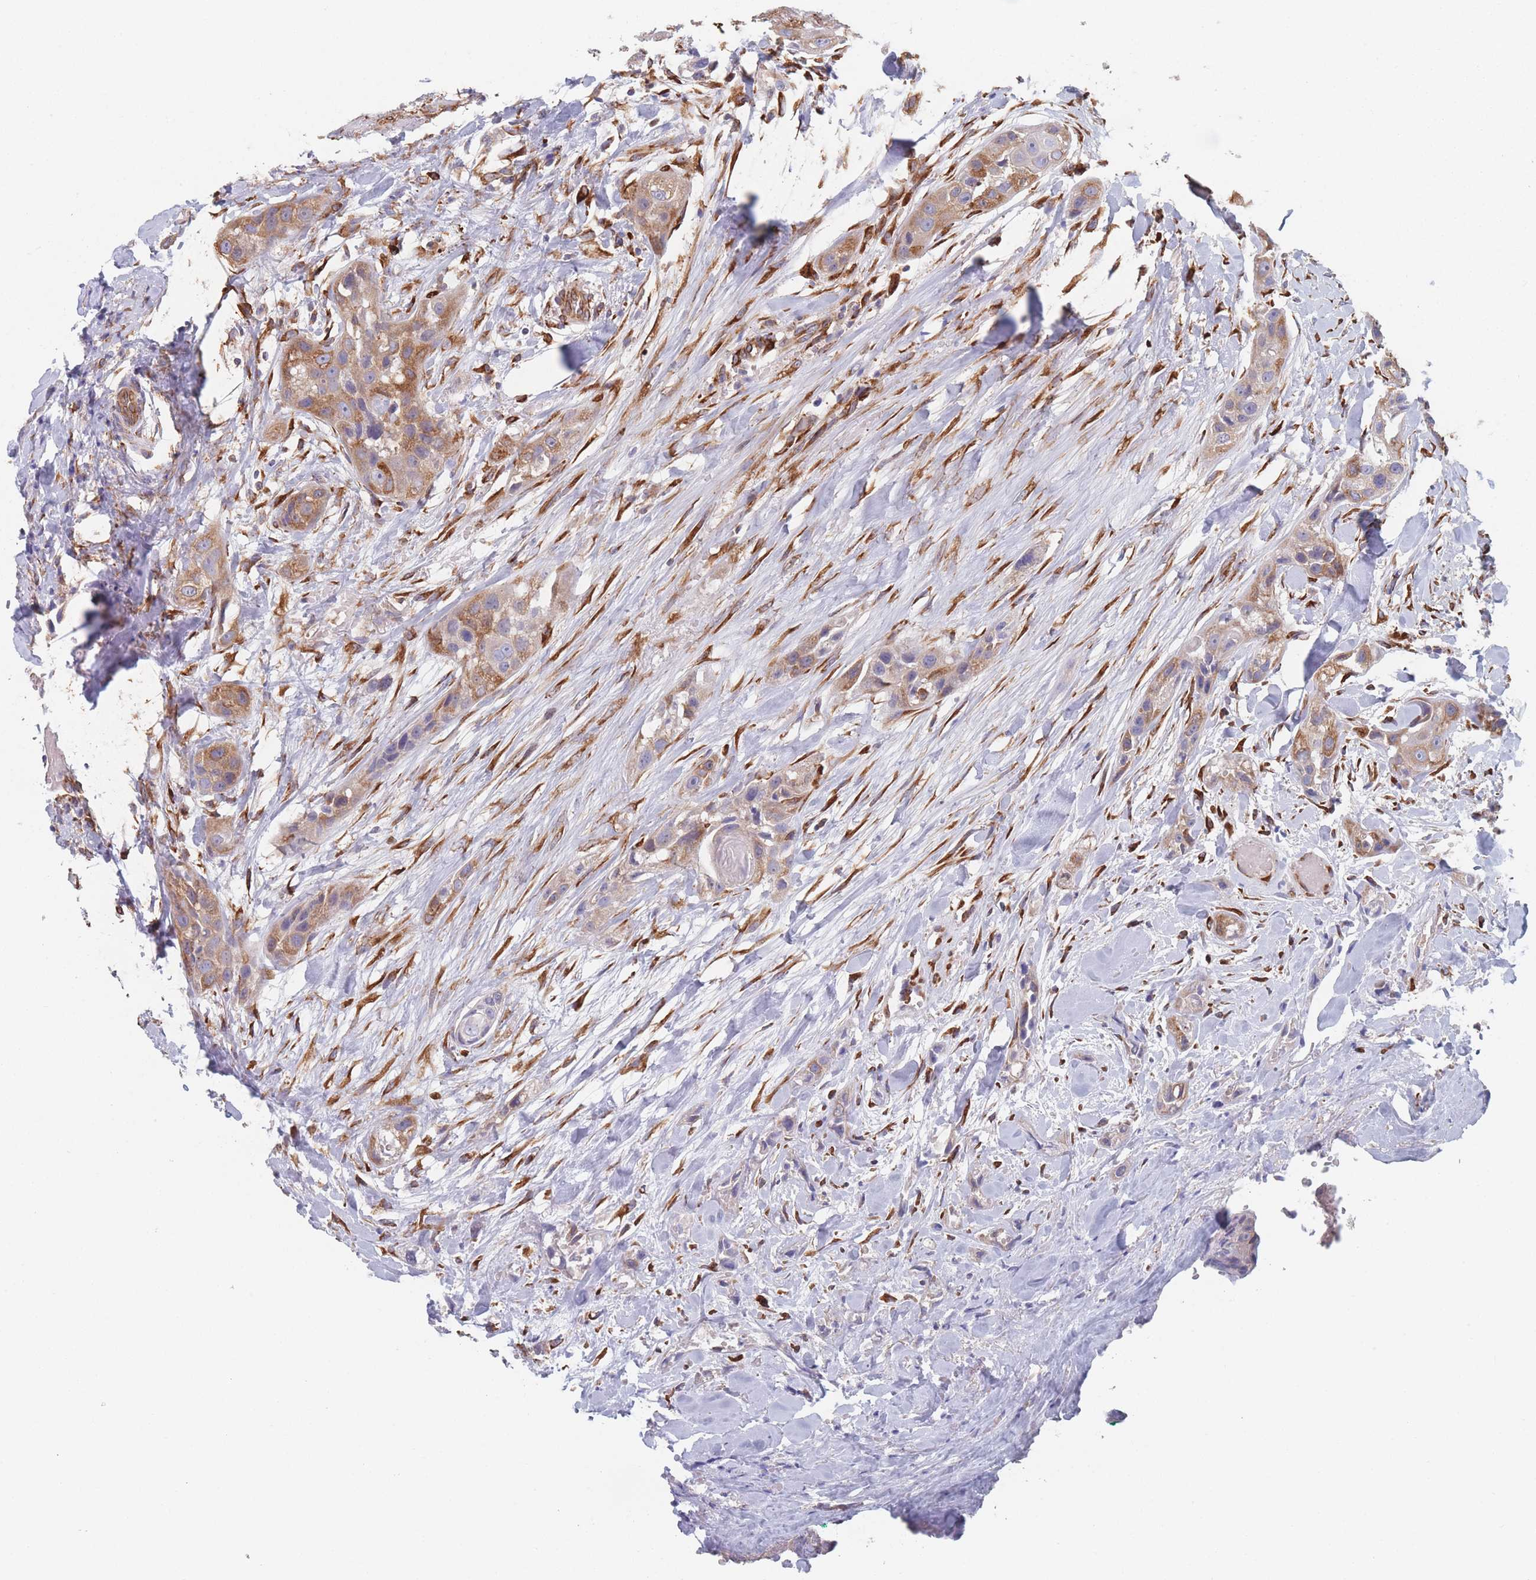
{"staining": {"intensity": "moderate", "quantity": ">75%", "location": "cytoplasmic/membranous"}, "tissue": "head and neck cancer", "cell_type": "Tumor cells", "image_type": "cancer", "snomed": [{"axis": "morphology", "description": "Normal tissue, NOS"}, {"axis": "morphology", "description": "Squamous cell carcinoma, NOS"}, {"axis": "topography", "description": "Skeletal muscle"}, {"axis": "topography", "description": "Head-Neck"}], "caption": "The immunohistochemical stain highlights moderate cytoplasmic/membranous expression in tumor cells of head and neck squamous cell carcinoma tissue.", "gene": "EEF1B2", "patient": {"sex": "male", "age": 51}}